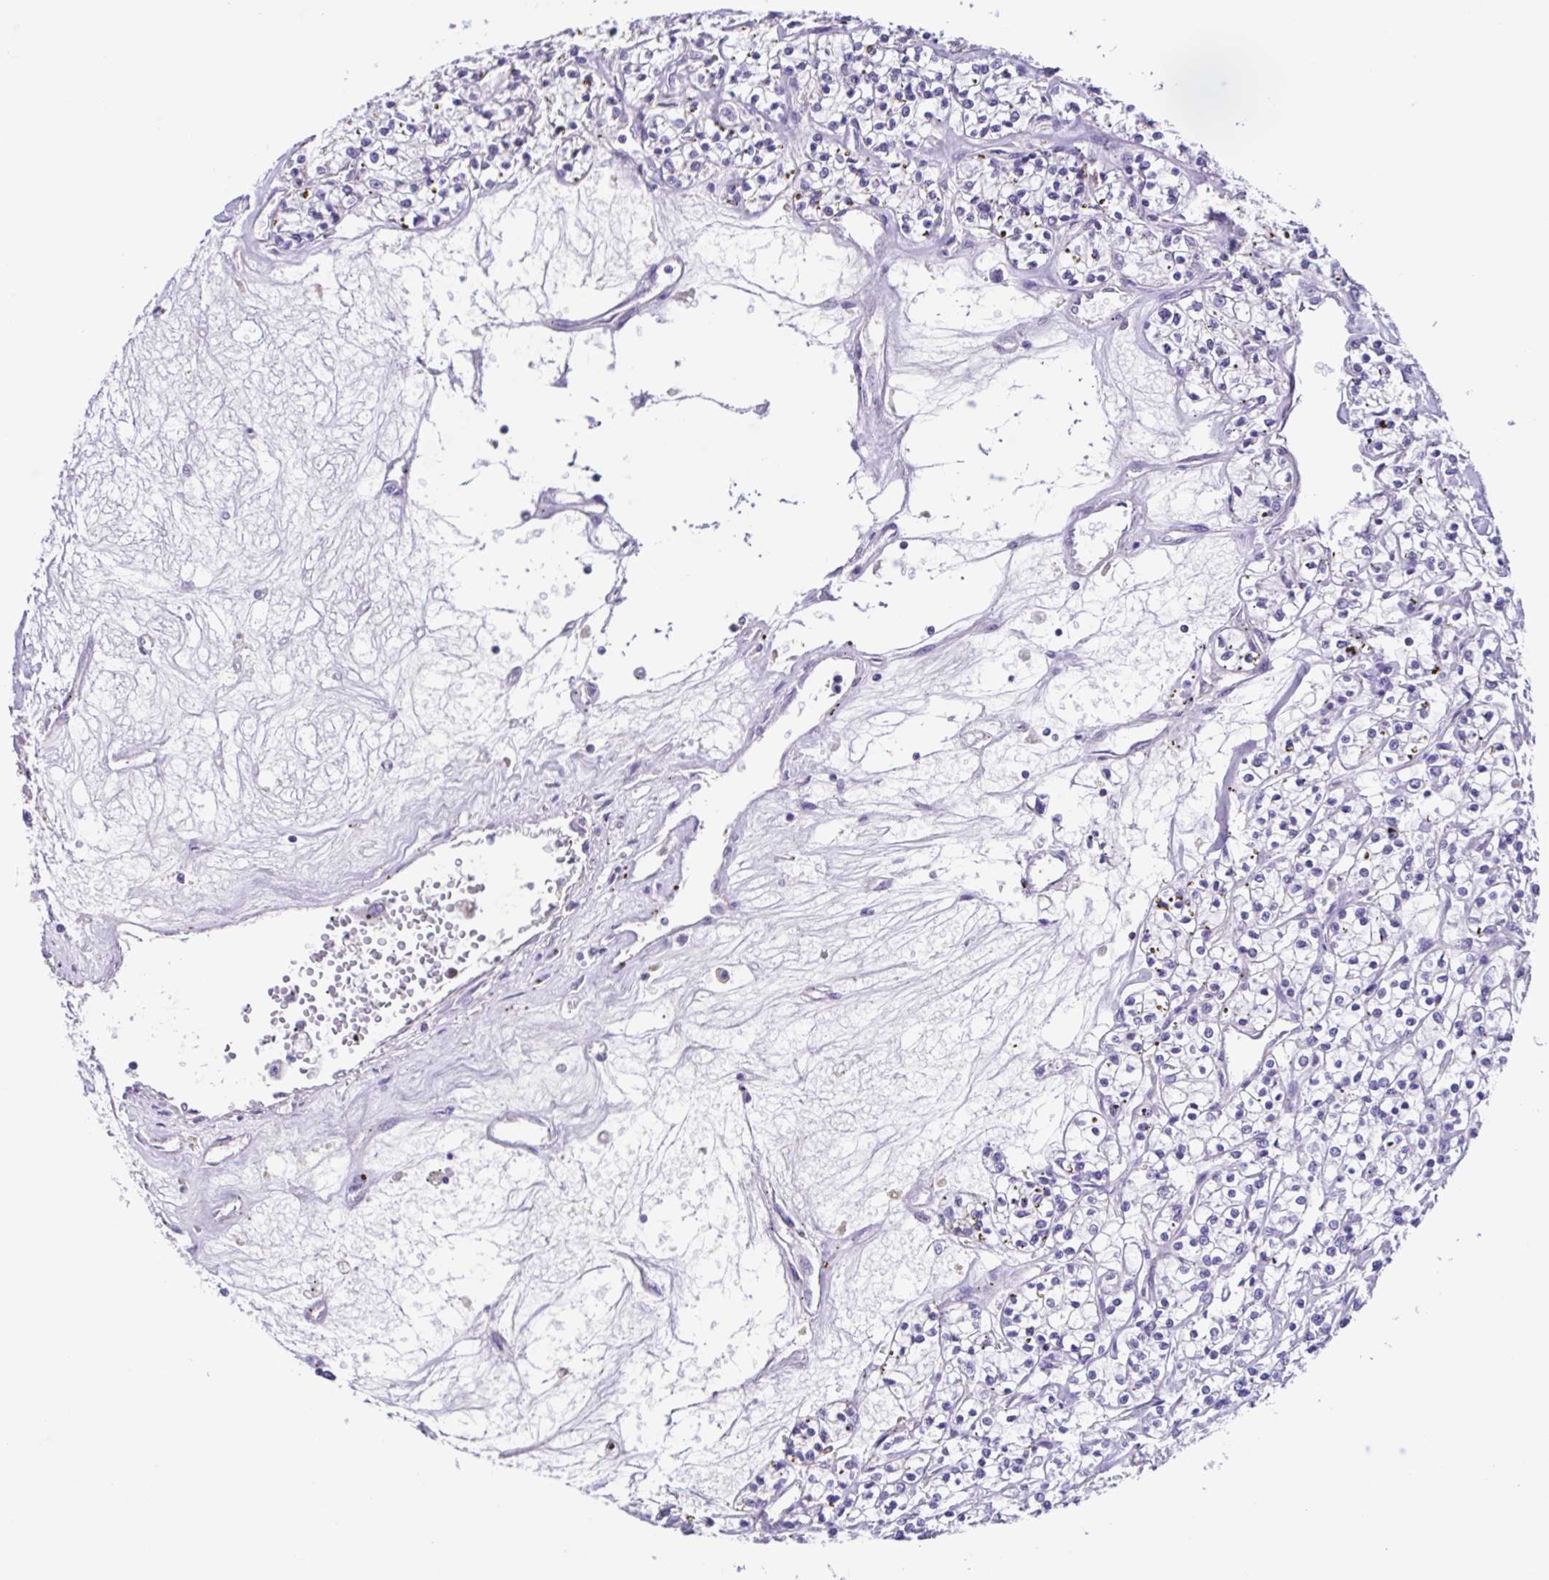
{"staining": {"intensity": "negative", "quantity": "none", "location": "none"}, "tissue": "renal cancer", "cell_type": "Tumor cells", "image_type": "cancer", "snomed": [{"axis": "morphology", "description": "Adenocarcinoma, NOS"}, {"axis": "topography", "description": "Kidney"}], "caption": "This is an immunohistochemistry micrograph of human adenocarcinoma (renal). There is no staining in tumor cells.", "gene": "ACTRT3", "patient": {"sex": "female", "age": 59}}